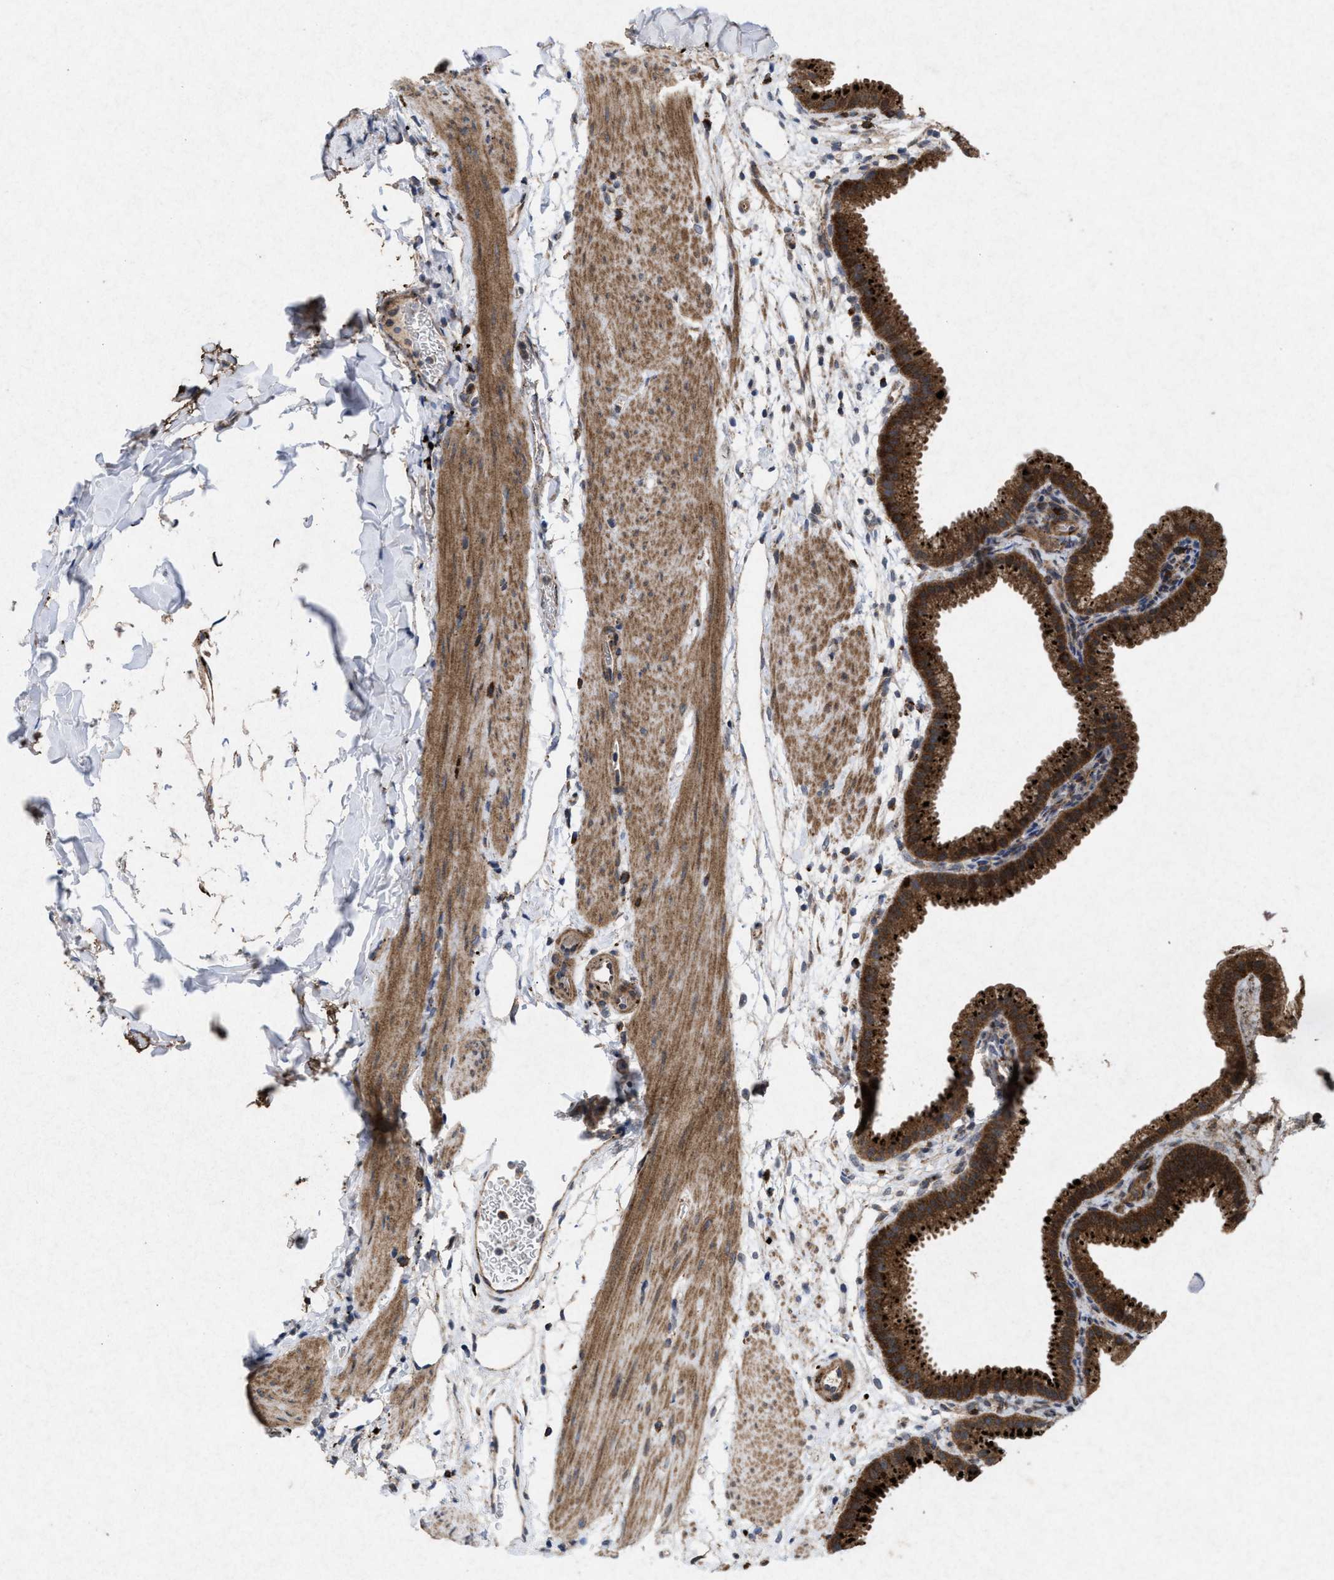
{"staining": {"intensity": "strong", "quantity": ">75%", "location": "cytoplasmic/membranous"}, "tissue": "gallbladder", "cell_type": "Glandular cells", "image_type": "normal", "snomed": [{"axis": "morphology", "description": "Normal tissue, NOS"}, {"axis": "topography", "description": "Gallbladder"}], "caption": "Strong cytoplasmic/membranous staining is present in about >75% of glandular cells in benign gallbladder. (Brightfield microscopy of DAB IHC at high magnification).", "gene": "MSI2", "patient": {"sex": "female", "age": 64}}